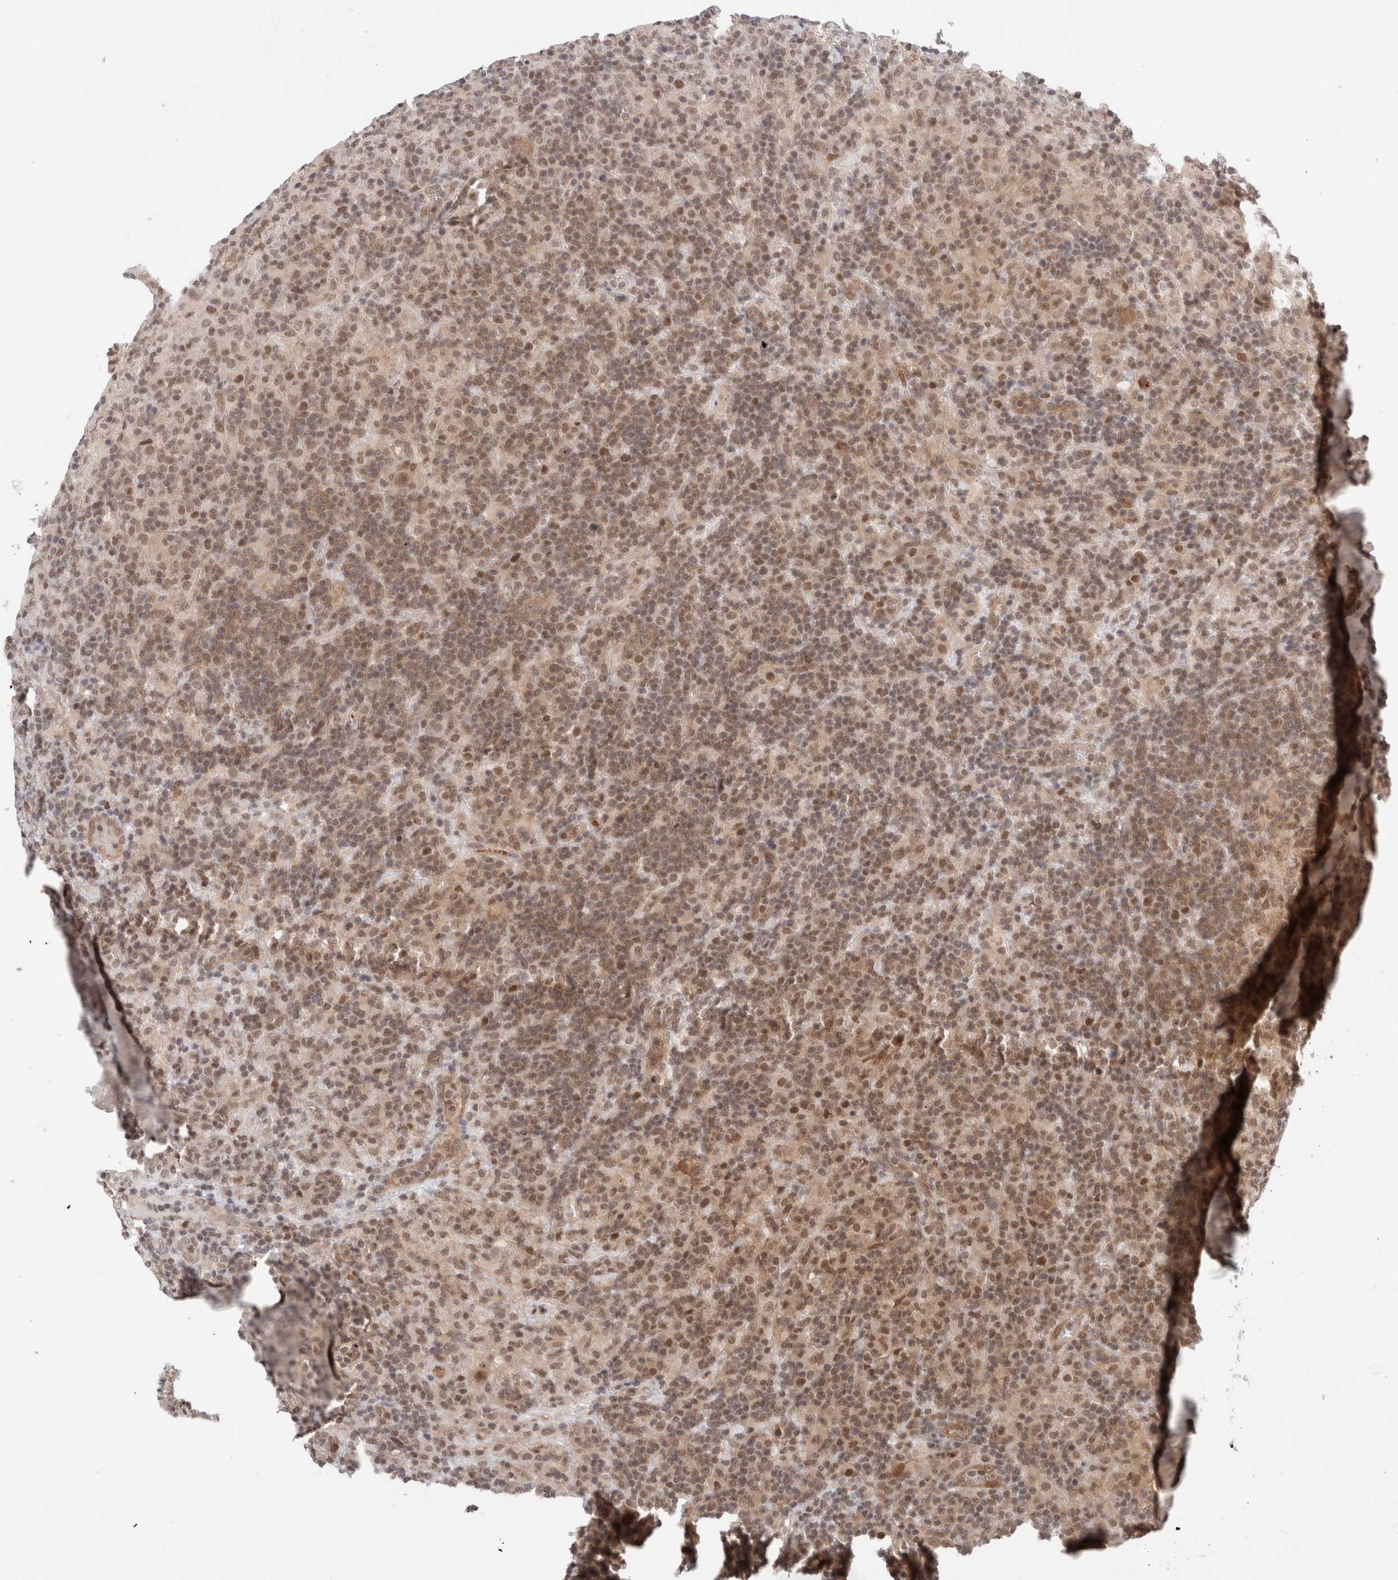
{"staining": {"intensity": "weak", "quantity": ">75%", "location": "cytoplasmic/membranous,nuclear"}, "tissue": "lymphoma", "cell_type": "Tumor cells", "image_type": "cancer", "snomed": [{"axis": "morphology", "description": "Hodgkin's disease, NOS"}, {"axis": "topography", "description": "Lymph node"}], "caption": "There is low levels of weak cytoplasmic/membranous and nuclear expression in tumor cells of lymphoma, as demonstrated by immunohistochemical staining (brown color).", "gene": "GATAD2A", "patient": {"sex": "male", "age": 70}}